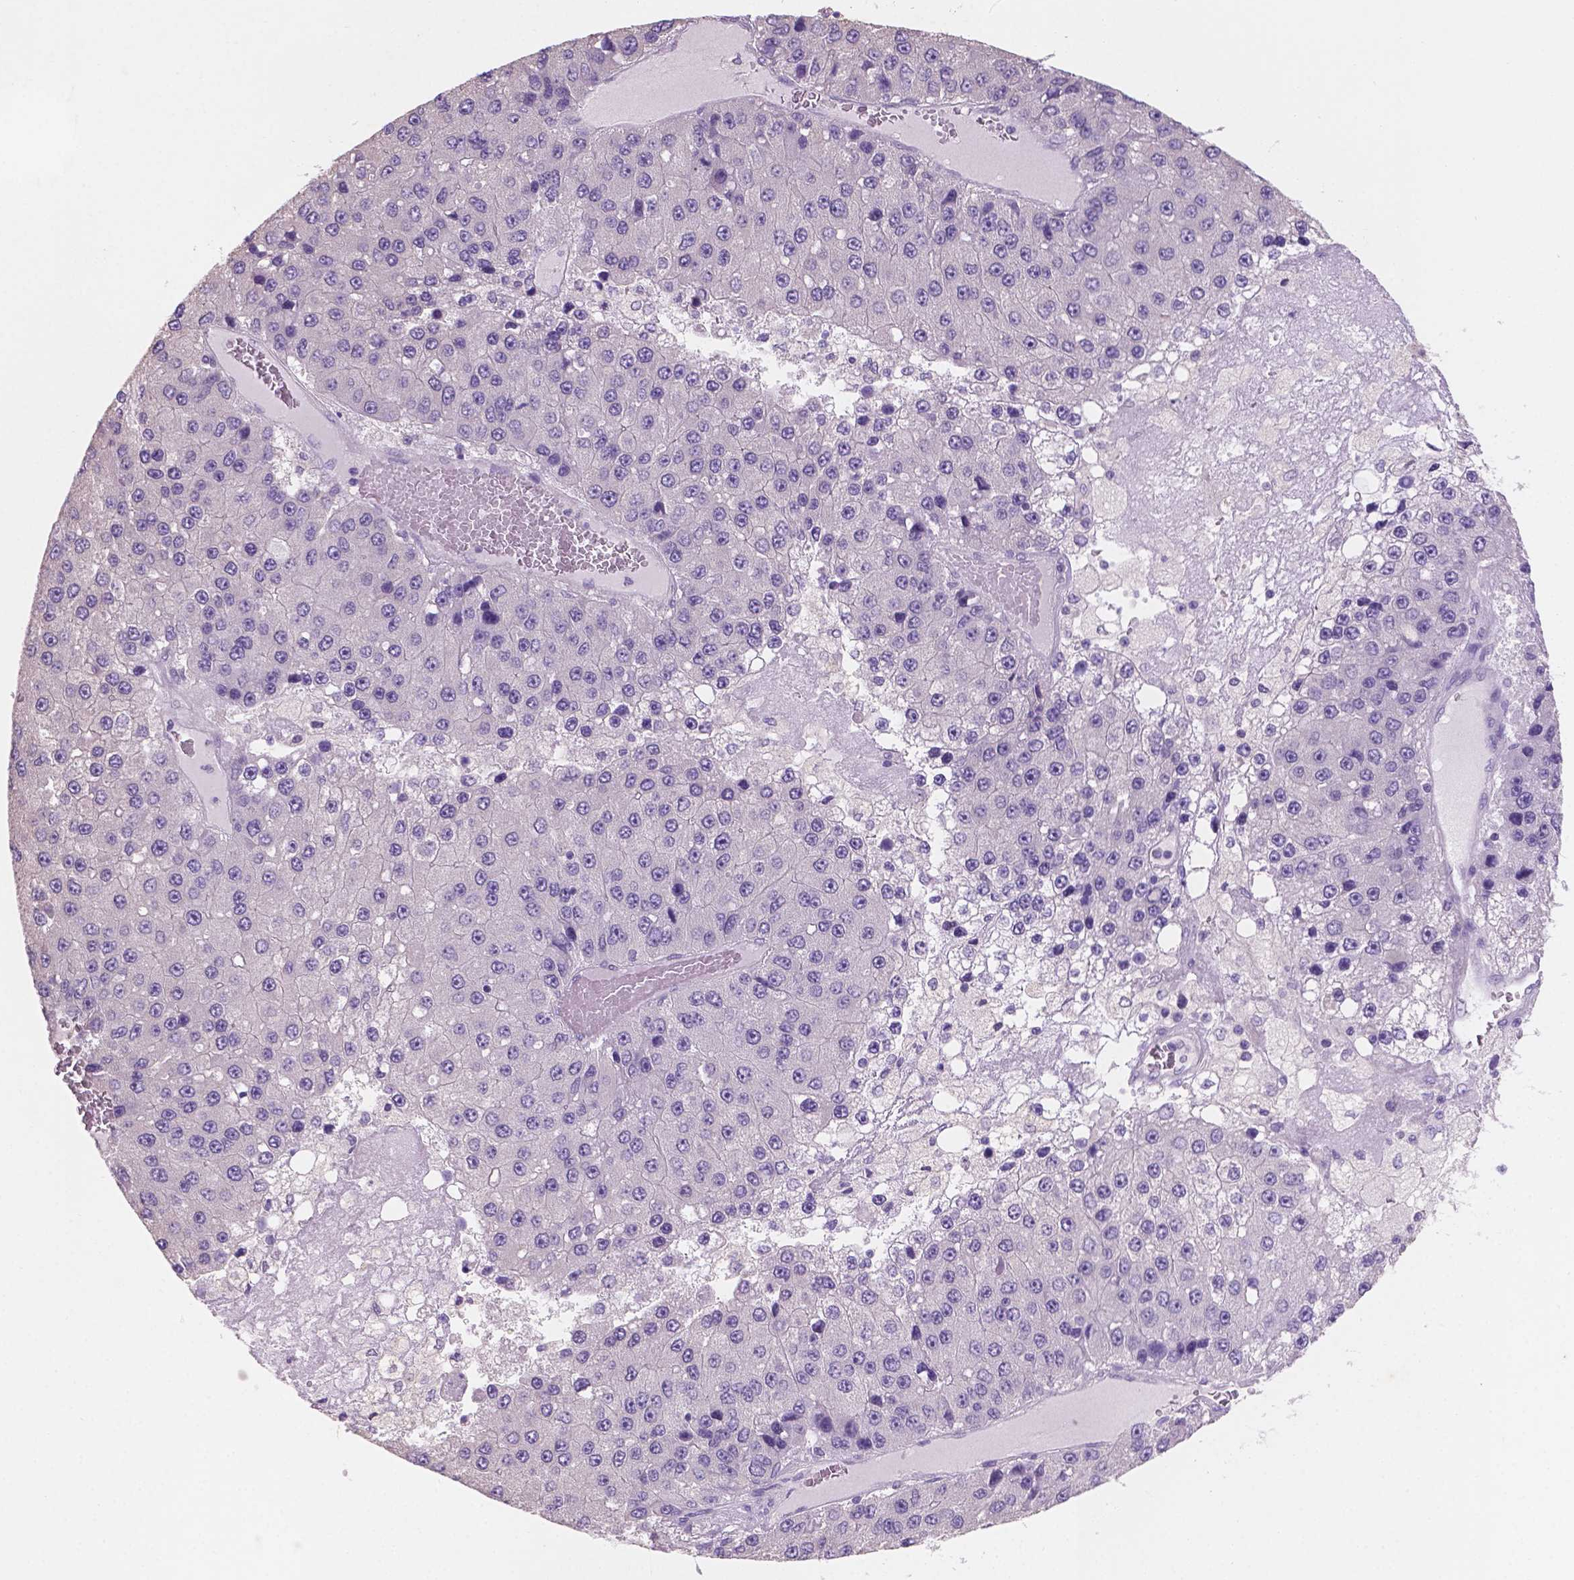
{"staining": {"intensity": "negative", "quantity": "none", "location": "none"}, "tissue": "liver cancer", "cell_type": "Tumor cells", "image_type": "cancer", "snomed": [{"axis": "morphology", "description": "Carcinoma, Hepatocellular, NOS"}, {"axis": "topography", "description": "Liver"}], "caption": "This is an immunohistochemistry (IHC) histopathology image of human hepatocellular carcinoma (liver). There is no staining in tumor cells.", "gene": "SBSN", "patient": {"sex": "female", "age": 73}}